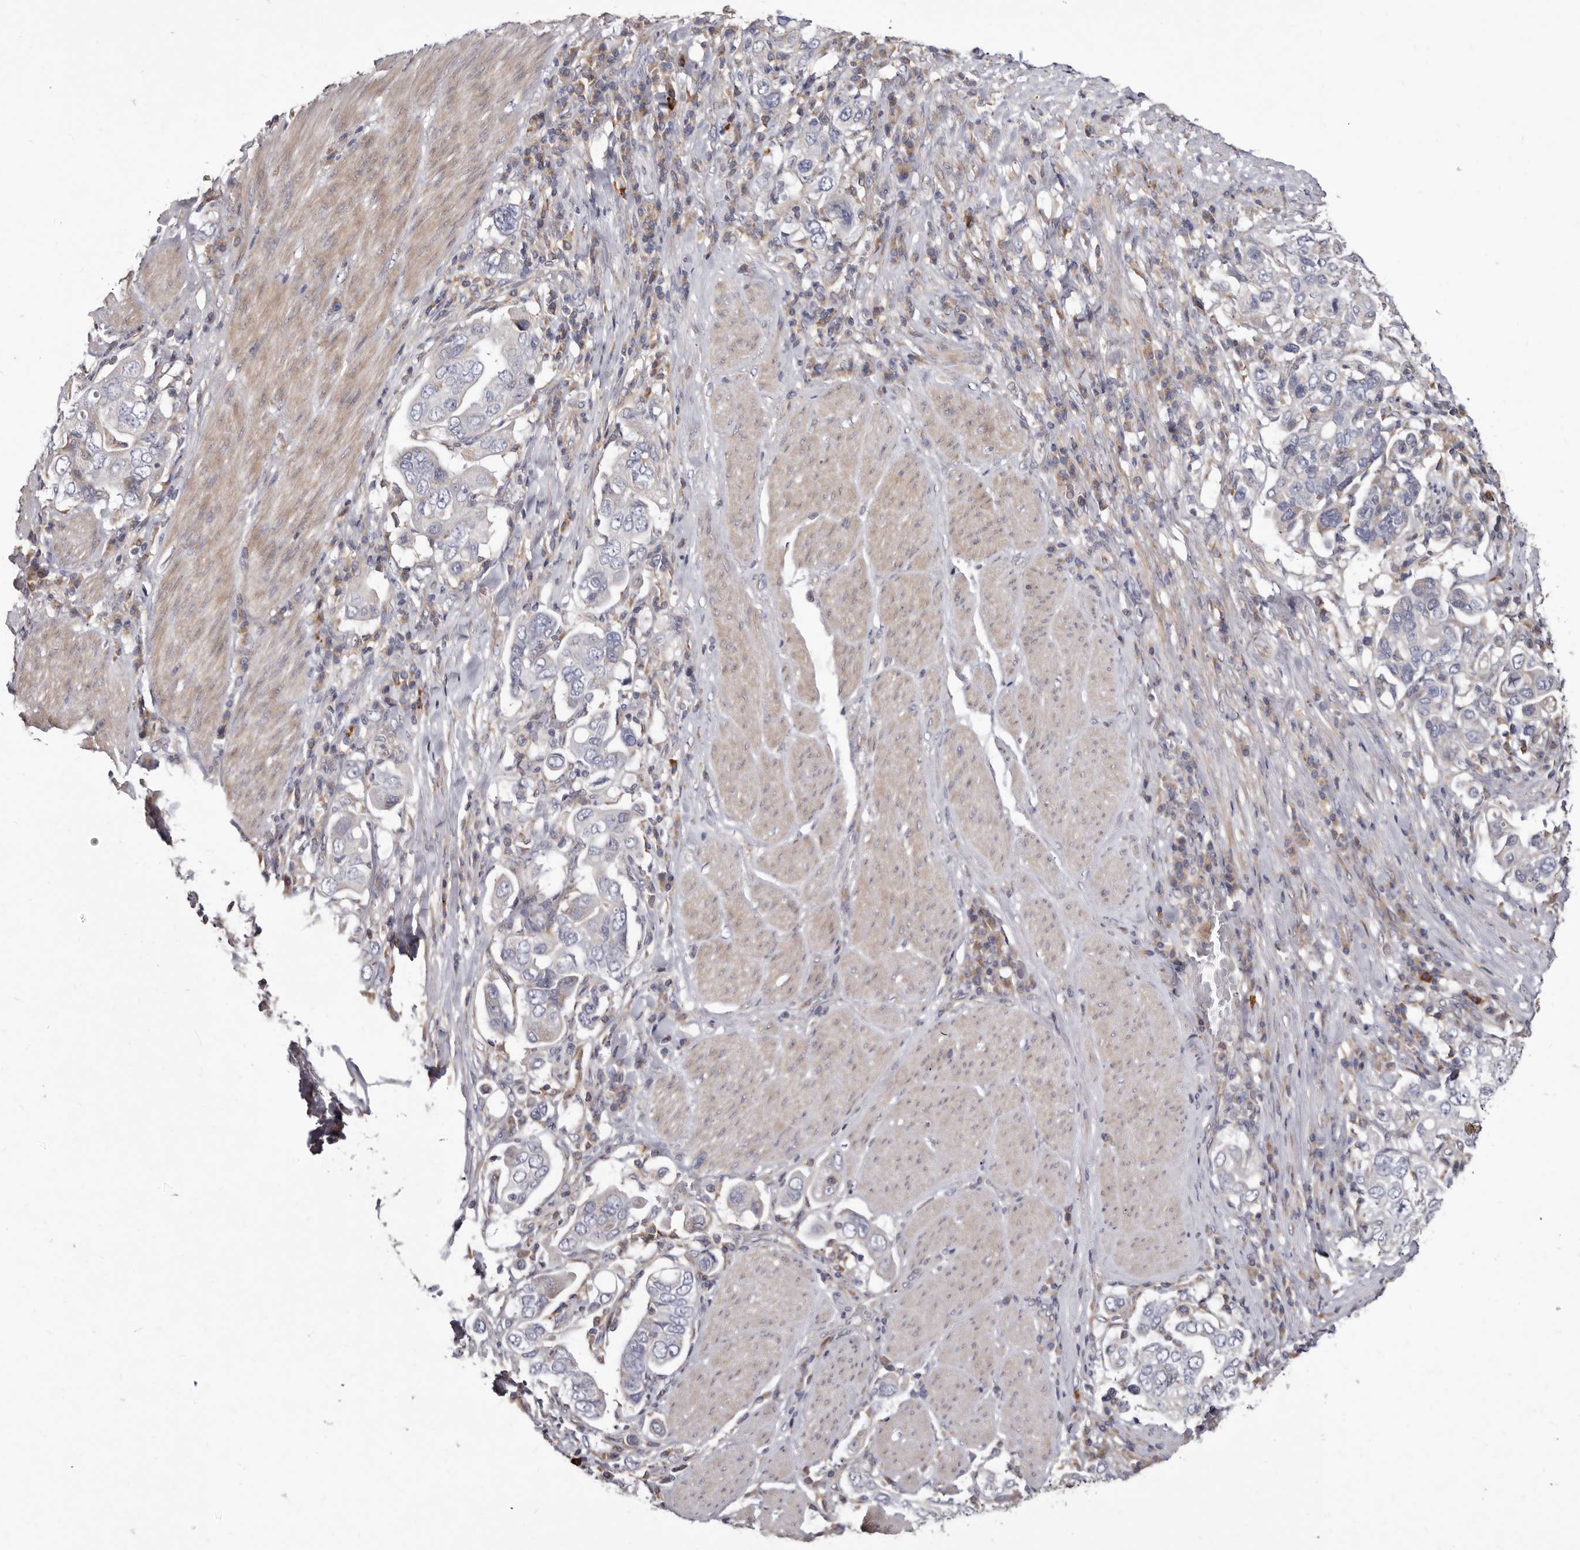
{"staining": {"intensity": "weak", "quantity": "<25%", "location": "cytoplasmic/membranous"}, "tissue": "stomach cancer", "cell_type": "Tumor cells", "image_type": "cancer", "snomed": [{"axis": "morphology", "description": "Adenocarcinoma, NOS"}, {"axis": "topography", "description": "Stomach, upper"}], "caption": "Immunohistochemical staining of stomach adenocarcinoma reveals no significant positivity in tumor cells.", "gene": "ASIC5", "patient": {"sex": "male", "age": 62}}